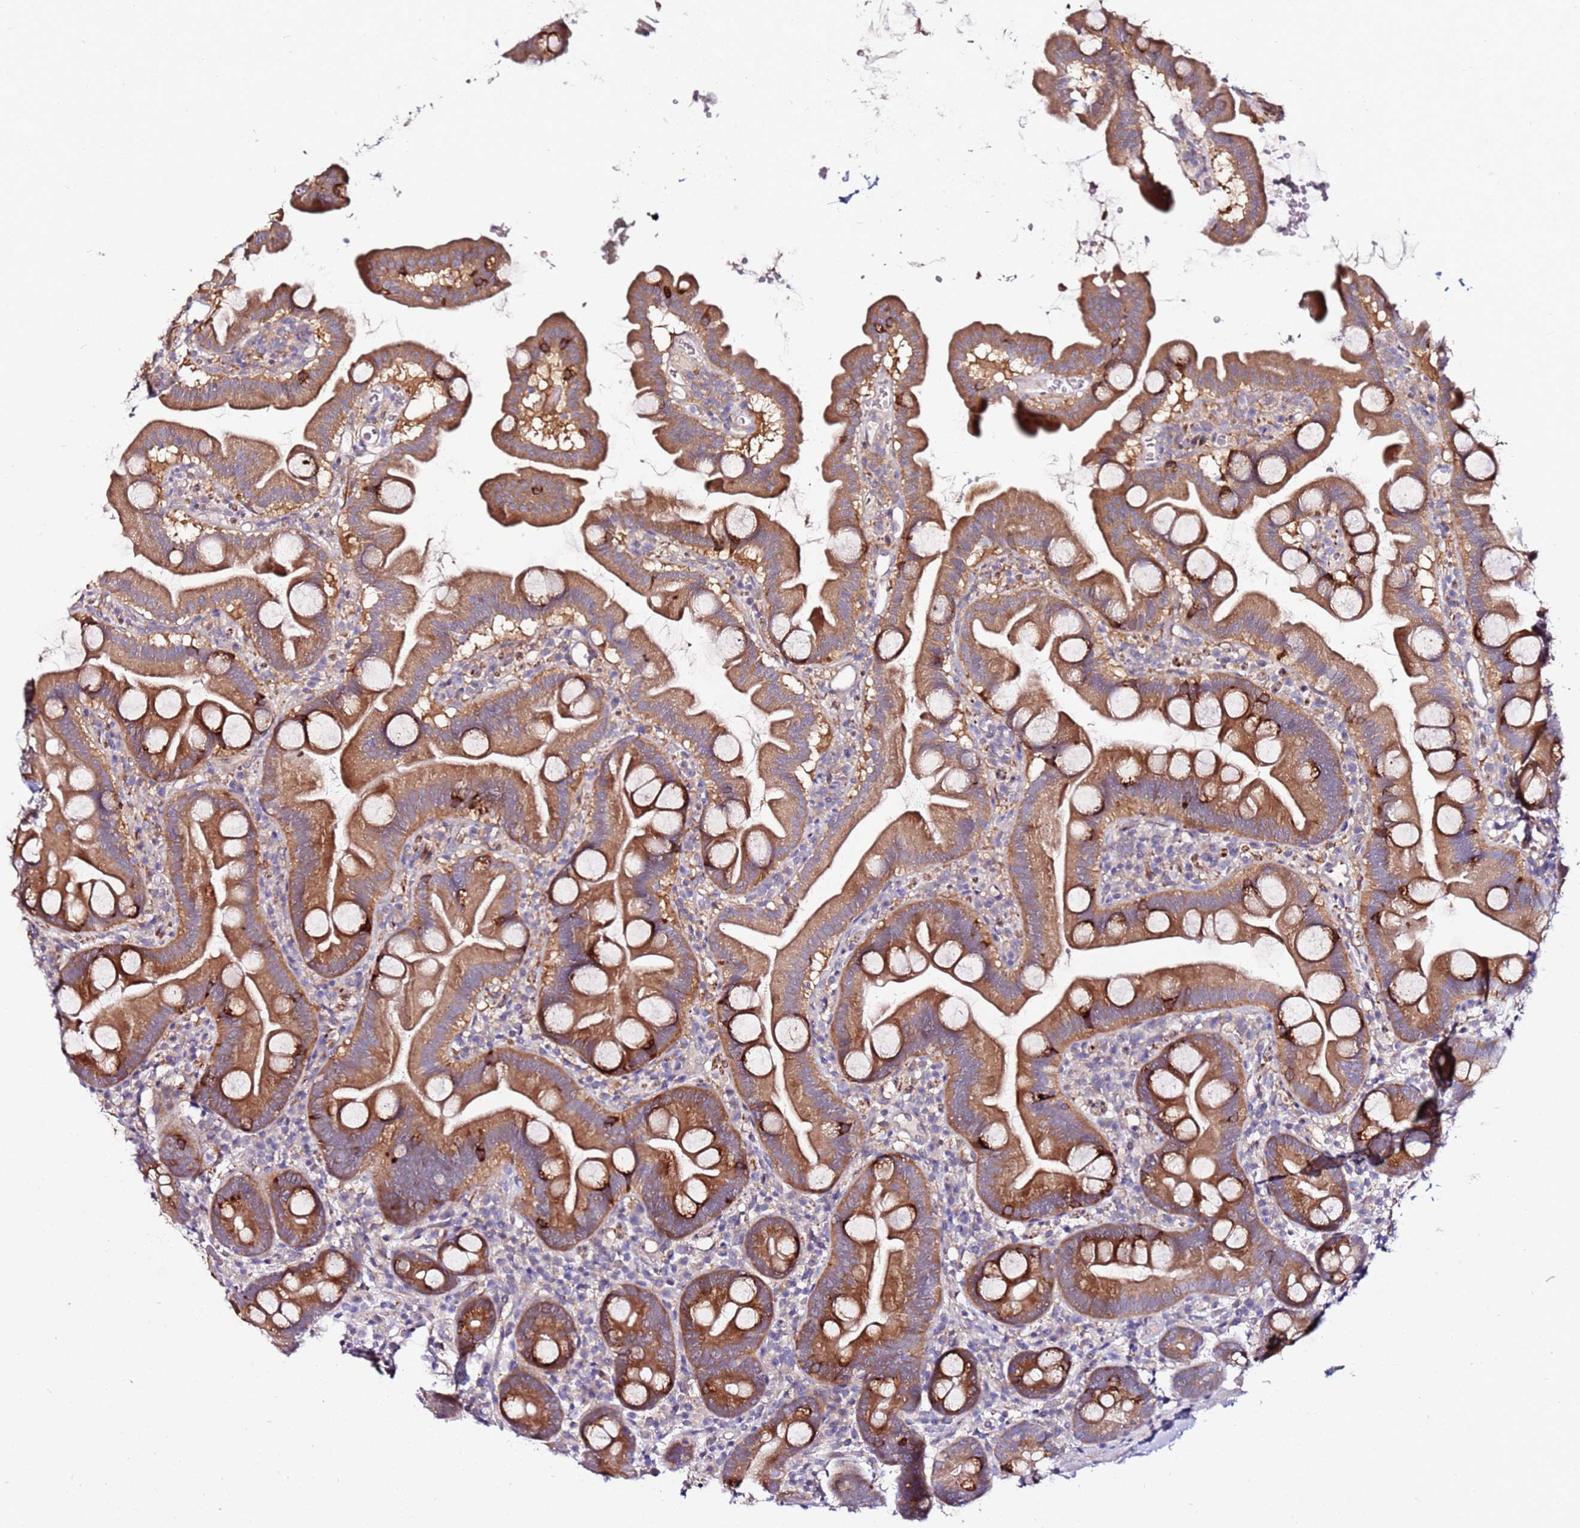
{"staining": {"intensity": "moderate", "quantity": ">75%", "location": "cytoplasmic/membranous"}, "tissue": "small intestine", "cell_type": "Glandular cells", "image_type": "normal", "snomed": [{"axis": "morphology", "description": "Normal tissue, NOS"}, {"axis": "topography", "description": "Small intestine"}], "caption": "Immunohistochemical staining of benign small intestine displays medium levels of moderate cytoplasmic/membranous expression in approximately >75% of glandular cells. The staining was performed using DAB, with brown indicating positive protein expression. Nuclei are stained blue with hematoxylin.", "gene": "SRRM5", "patient": {"sex": "female", "age": 68}}